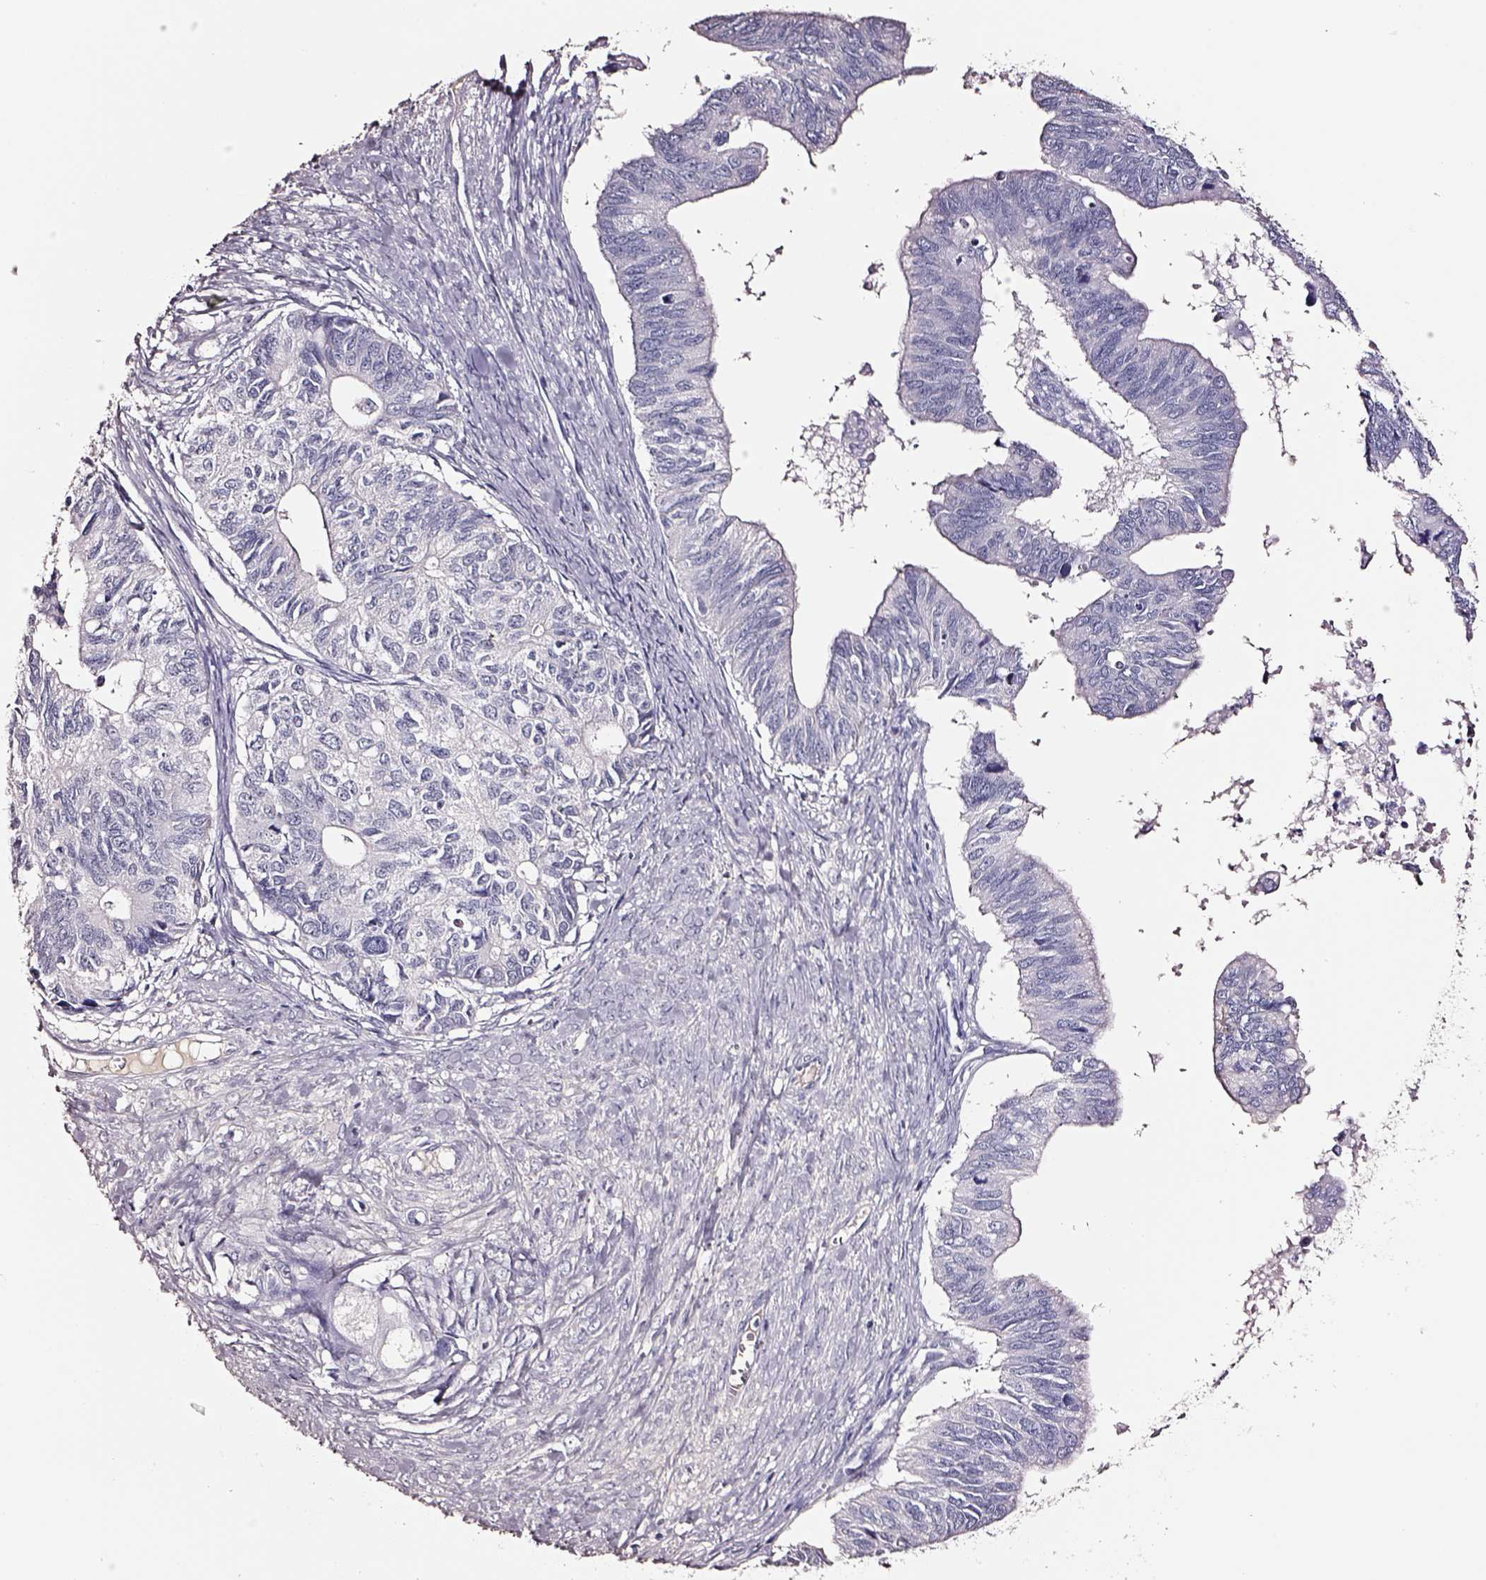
{"staining": {"intensity": "negative", "quantity": "none", "location": "none"}, "tissue": "ovarian cancer", "cell_type": "Tumor cells", "image_type": "cancer", "snomed": [{"axis": "morphology", "description": "Cystadenocarcinoma, mucinous, NOS"}, {"axis": "topography", "description": "Ovary"}], "caption": "Mucinous cystadenocarcinoma (ovarian) stained for a protein using IHC demonstrates no staining tumor cells.", "gene": "SMIM17", "patient": {"sex": "female", "age": 76}}